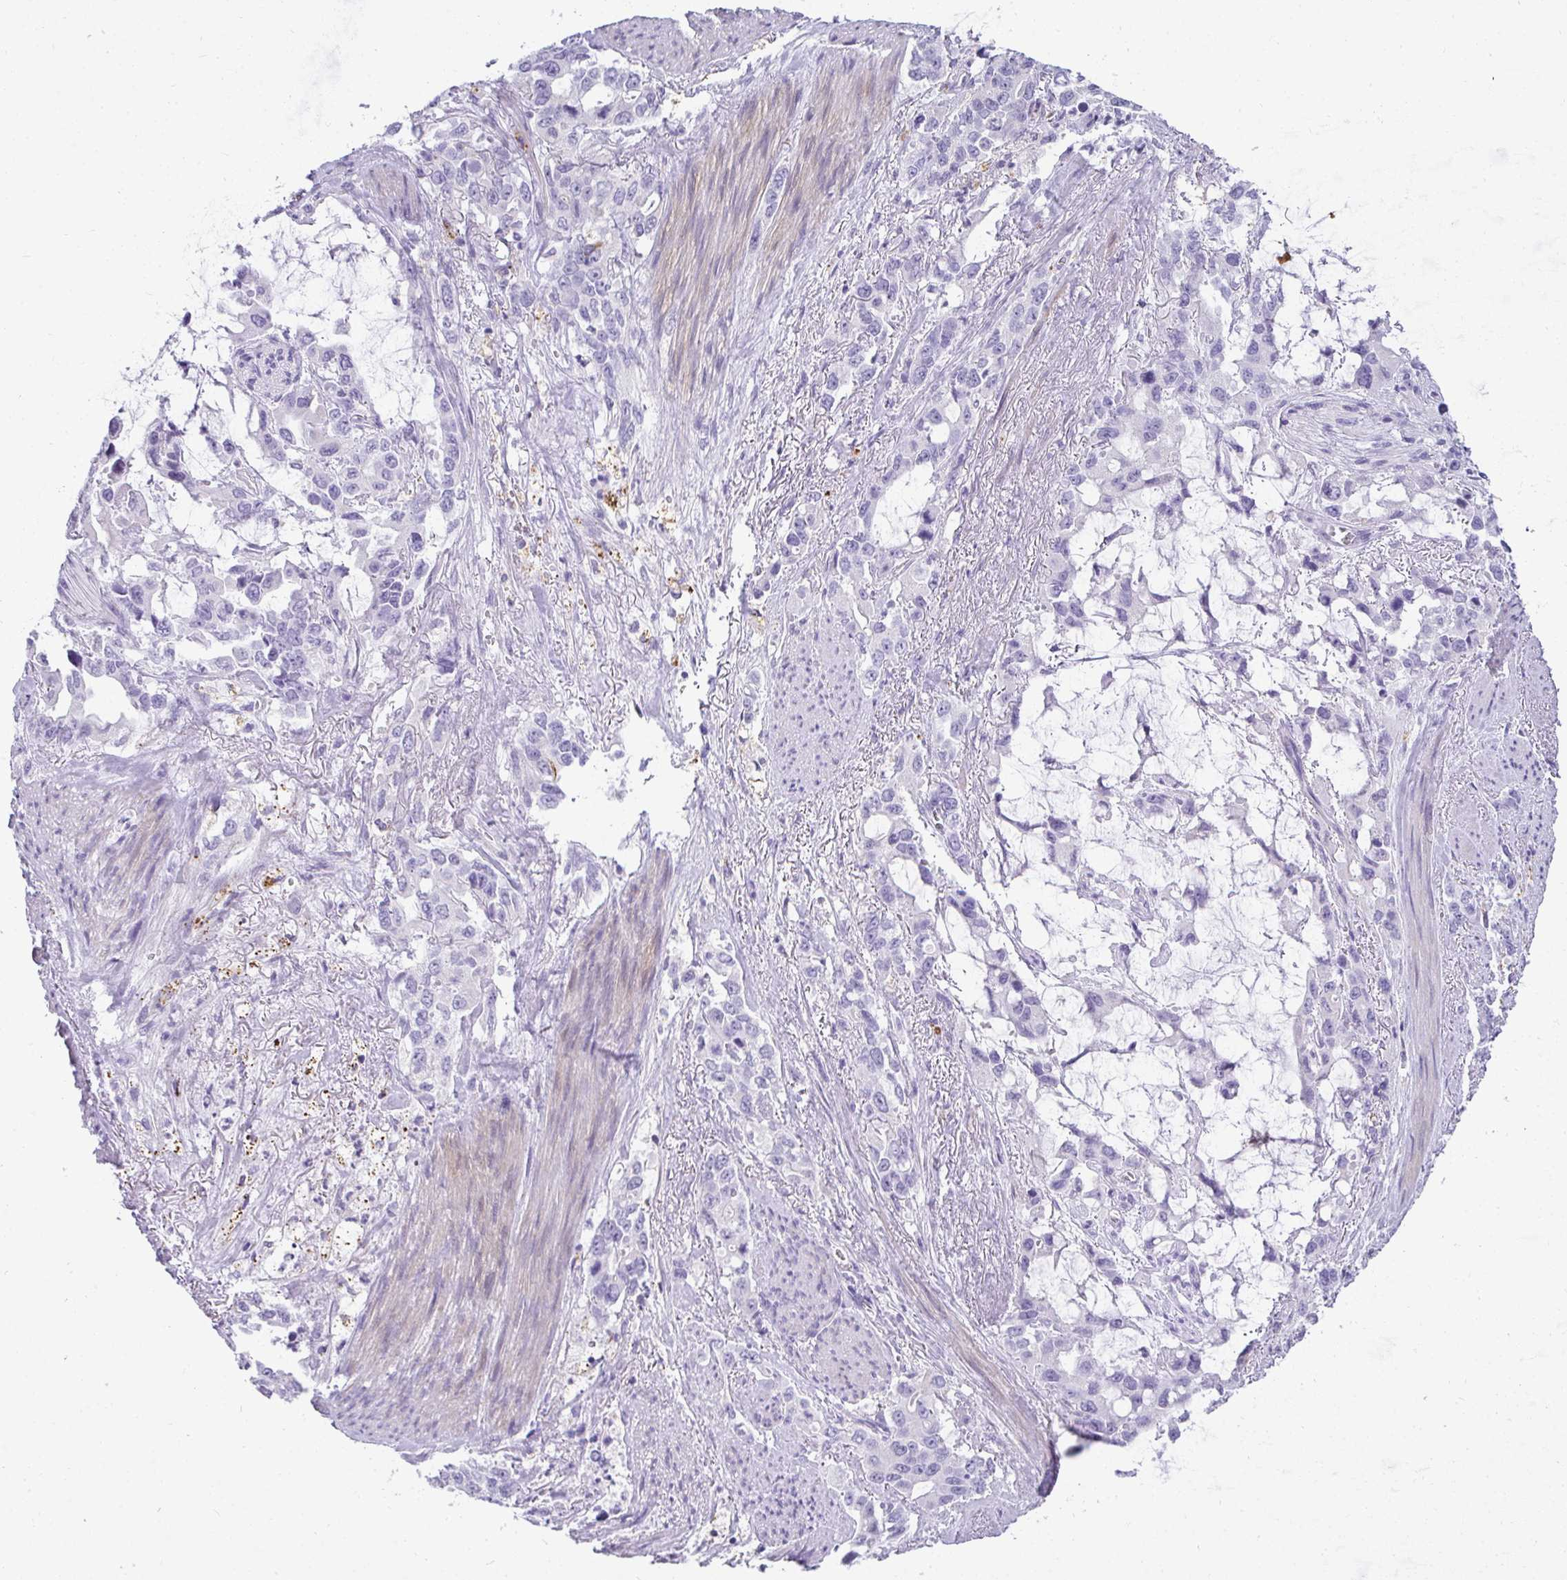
{"staining": {"intensity": "negative", "quantity": "none", "location": "none"}, "tissue": "stomach cancer", "cell_type": "Tumor cells", "image_type": "cancer", "snomed": [{"axis": "morphology", "description": "Adenocarcinoma, NOS"}, {"axis": "topography", "description": "Stomach, upper"}], "caption": "This is a photomicrograph of immunohistochemistry (IHC) staining of stomach cancer, which shows no positivity in tumor cells.", "gene": "AK5", "patient": {"sex": "male", "age": 85}}